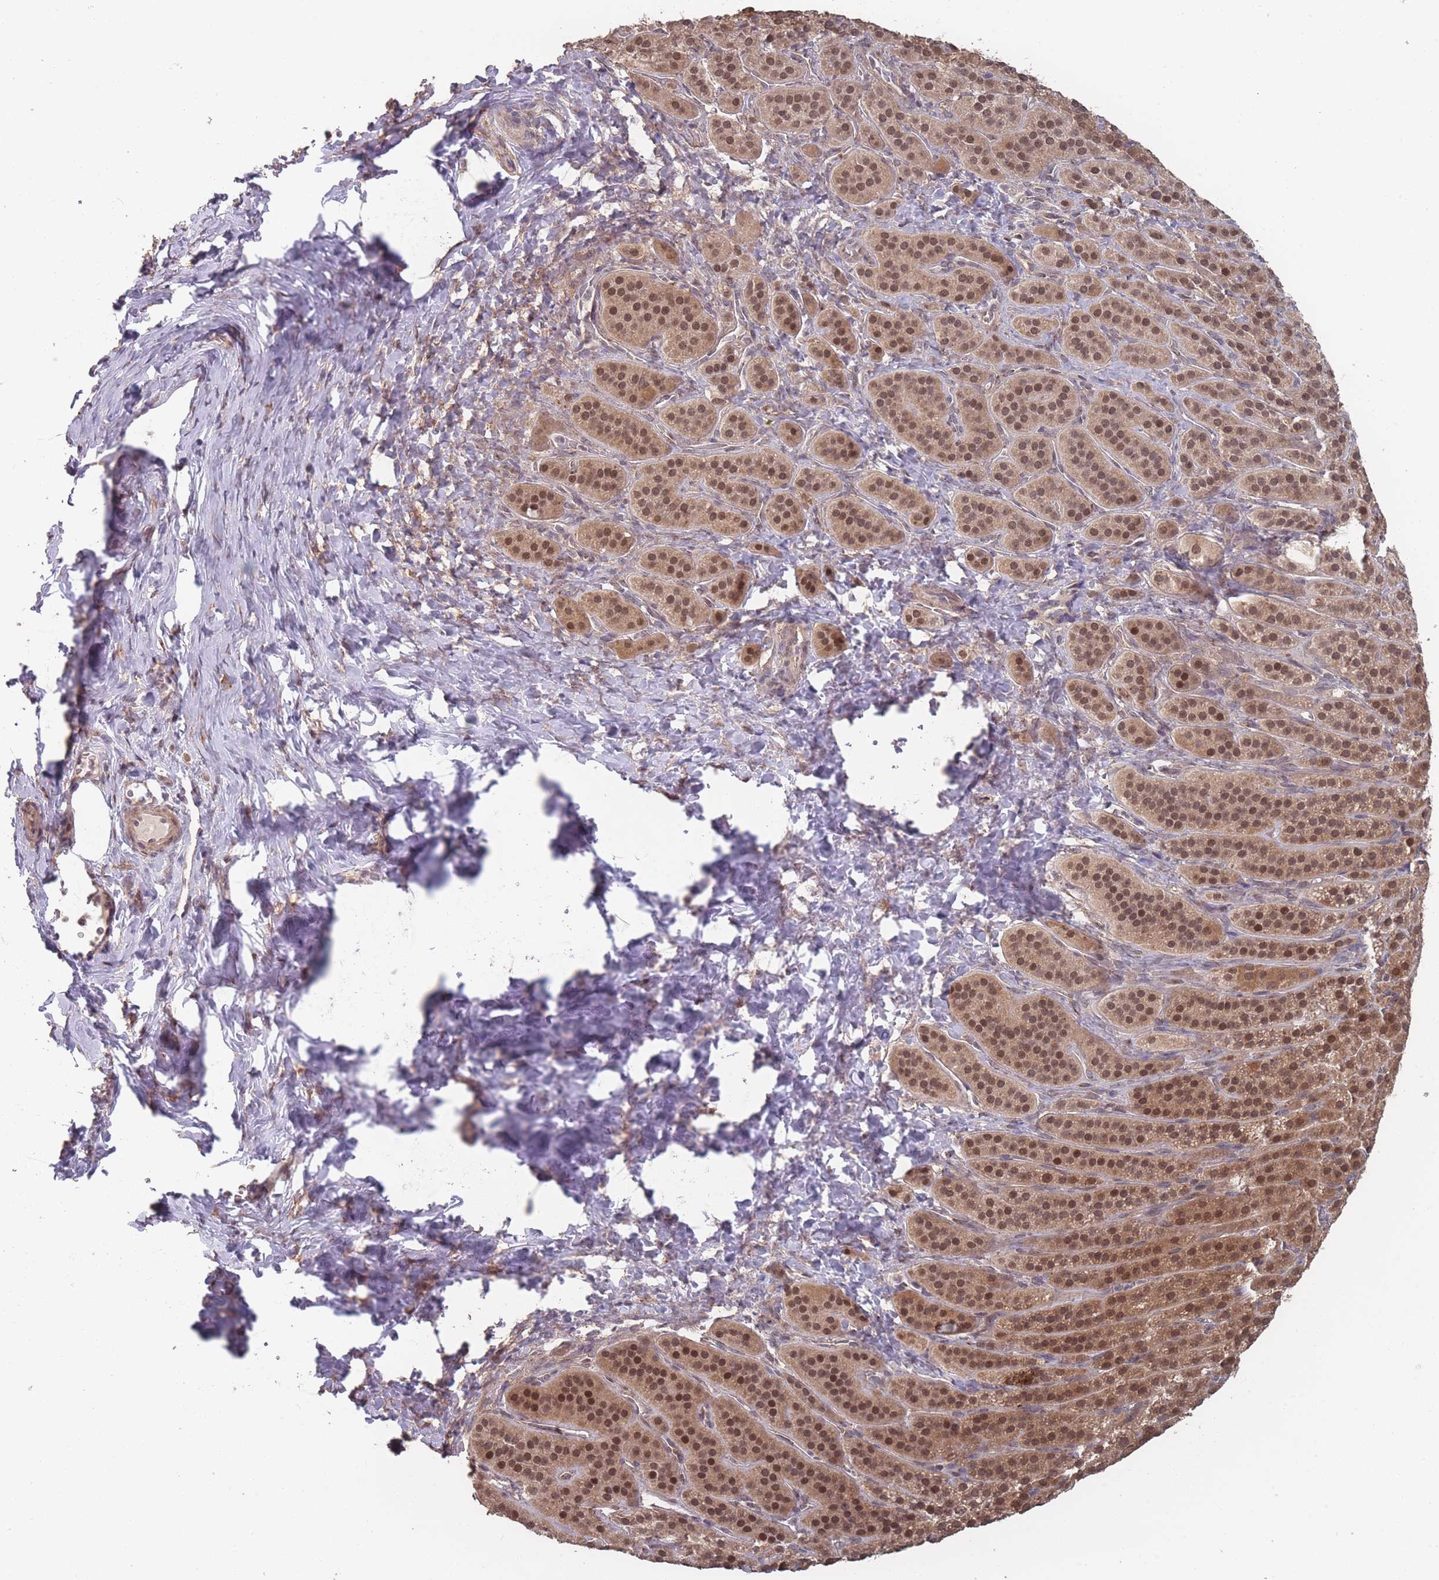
{"staining": {"intensity": "strong", "quantity": ">75%", "location": "cytoplasmic/membranous,nuclear"}, "tissue": "adrenal gland", "cell_type": "Glandular cells", "image_type": "normal", "snomed": [{"axis": "morphology", "description": "Normal tissue, NOS"}, {"axis": "topography", "description": "Adrenal gland"}], "caption": "Human adrenal gland stained with a brown dye reveals strong cytoplasmic/membranous,nuclear positive expression in approximately >75% of glandular cells.", "gene": "CNTRL", "patient": {"sex": "female", "age": 41}}